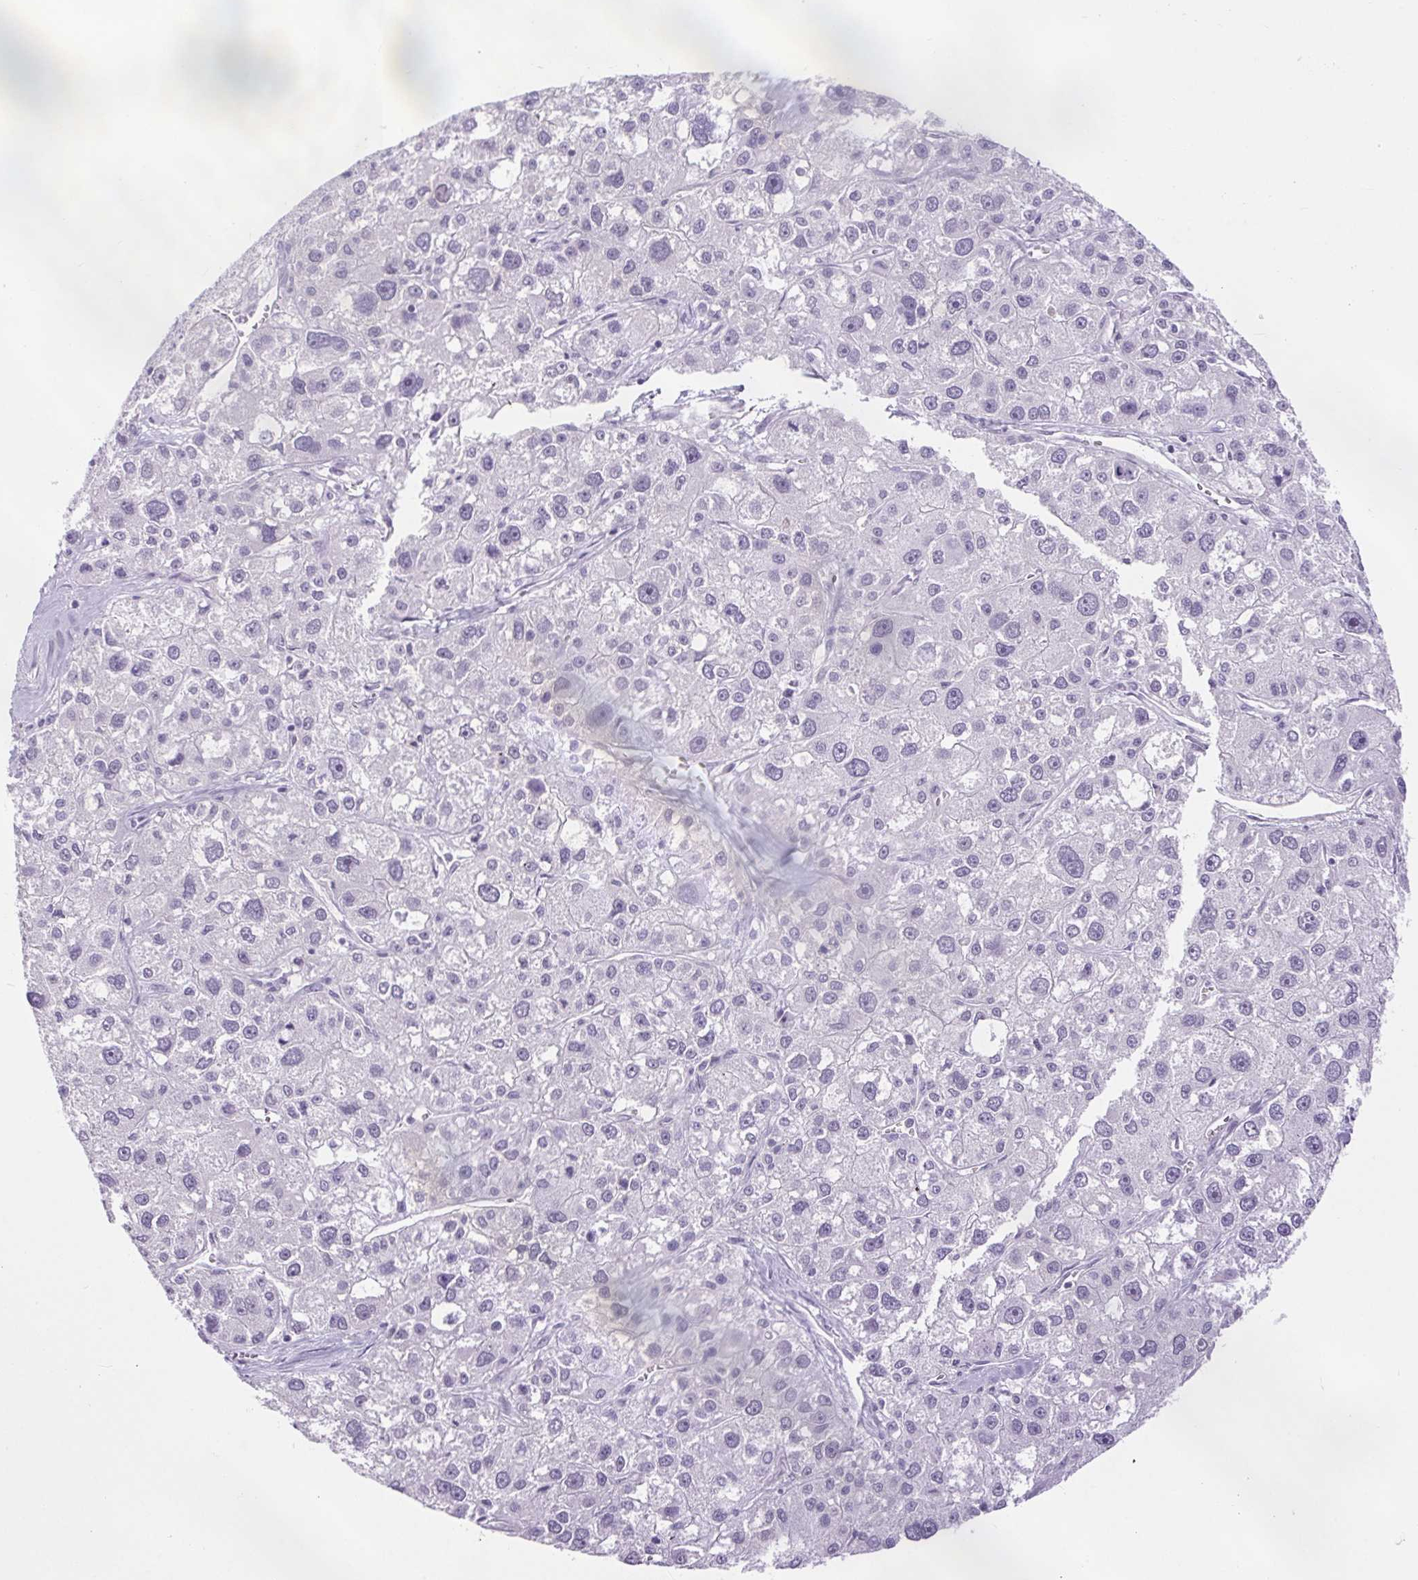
{"staining": {"intensity": "negative", "quantity": "none", "location": "none"}, "tissue": "liver cancer", "cell_type": "Tumor cells", "image_type": "cancer", "snomed": [{"axis": "morphology", "description": "Carcinoma, Hepatocellular, NOS"}, {"axis": "topography", "description": "Liver"}], "caption": "High magnification brightfield microscopy of liver cancer stained with DAB (3,3'-diaminobenzidine) (brown) and counterstained with hematoxylin (blue): tumor cells show no significant positivity.", "gene": "BCAS1", "patient": {"sex": "male", "age": 73}}